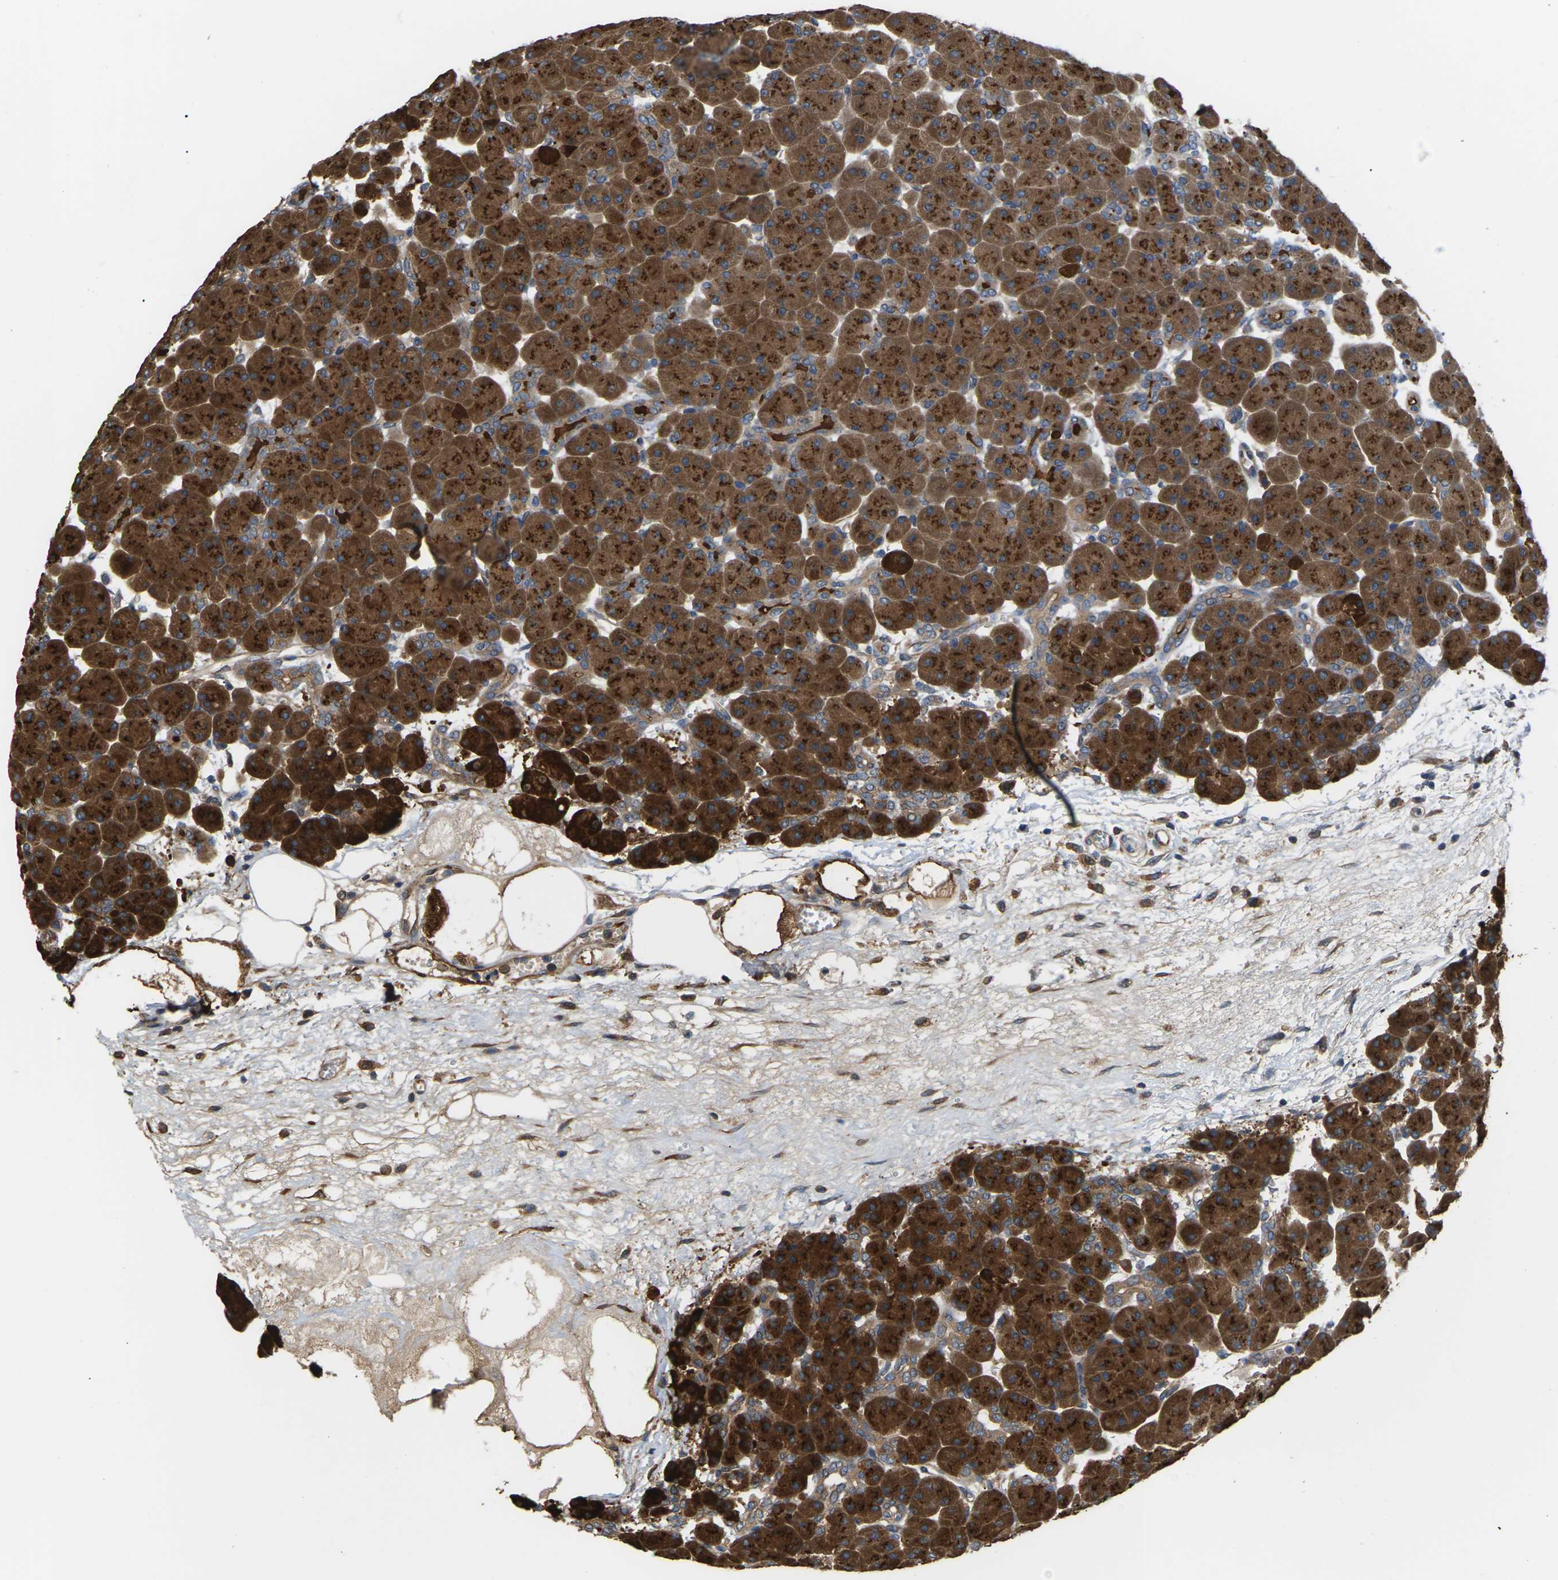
{"staining": {"intensity": "strong", "quantity": ">75%", "location": "cytoplasmic/membranous"}, "tissue": "pancreas", "cell_type": "Exocrine glandular cells", "image_type": "normal", "snomed": [{"axis": "morphology", "description": "Normal tissue, NOS"}, {"axis": "topography", "description": "Pancreas"}], "caption": "Benign pancreas demonstrates strong cytoplasmic/membranous expression in about >75% of exocrine glandular cells, visualized by immunohistochemistry.", "gene": "NRAS", "patient": {"sex": "male", "age": 66}}